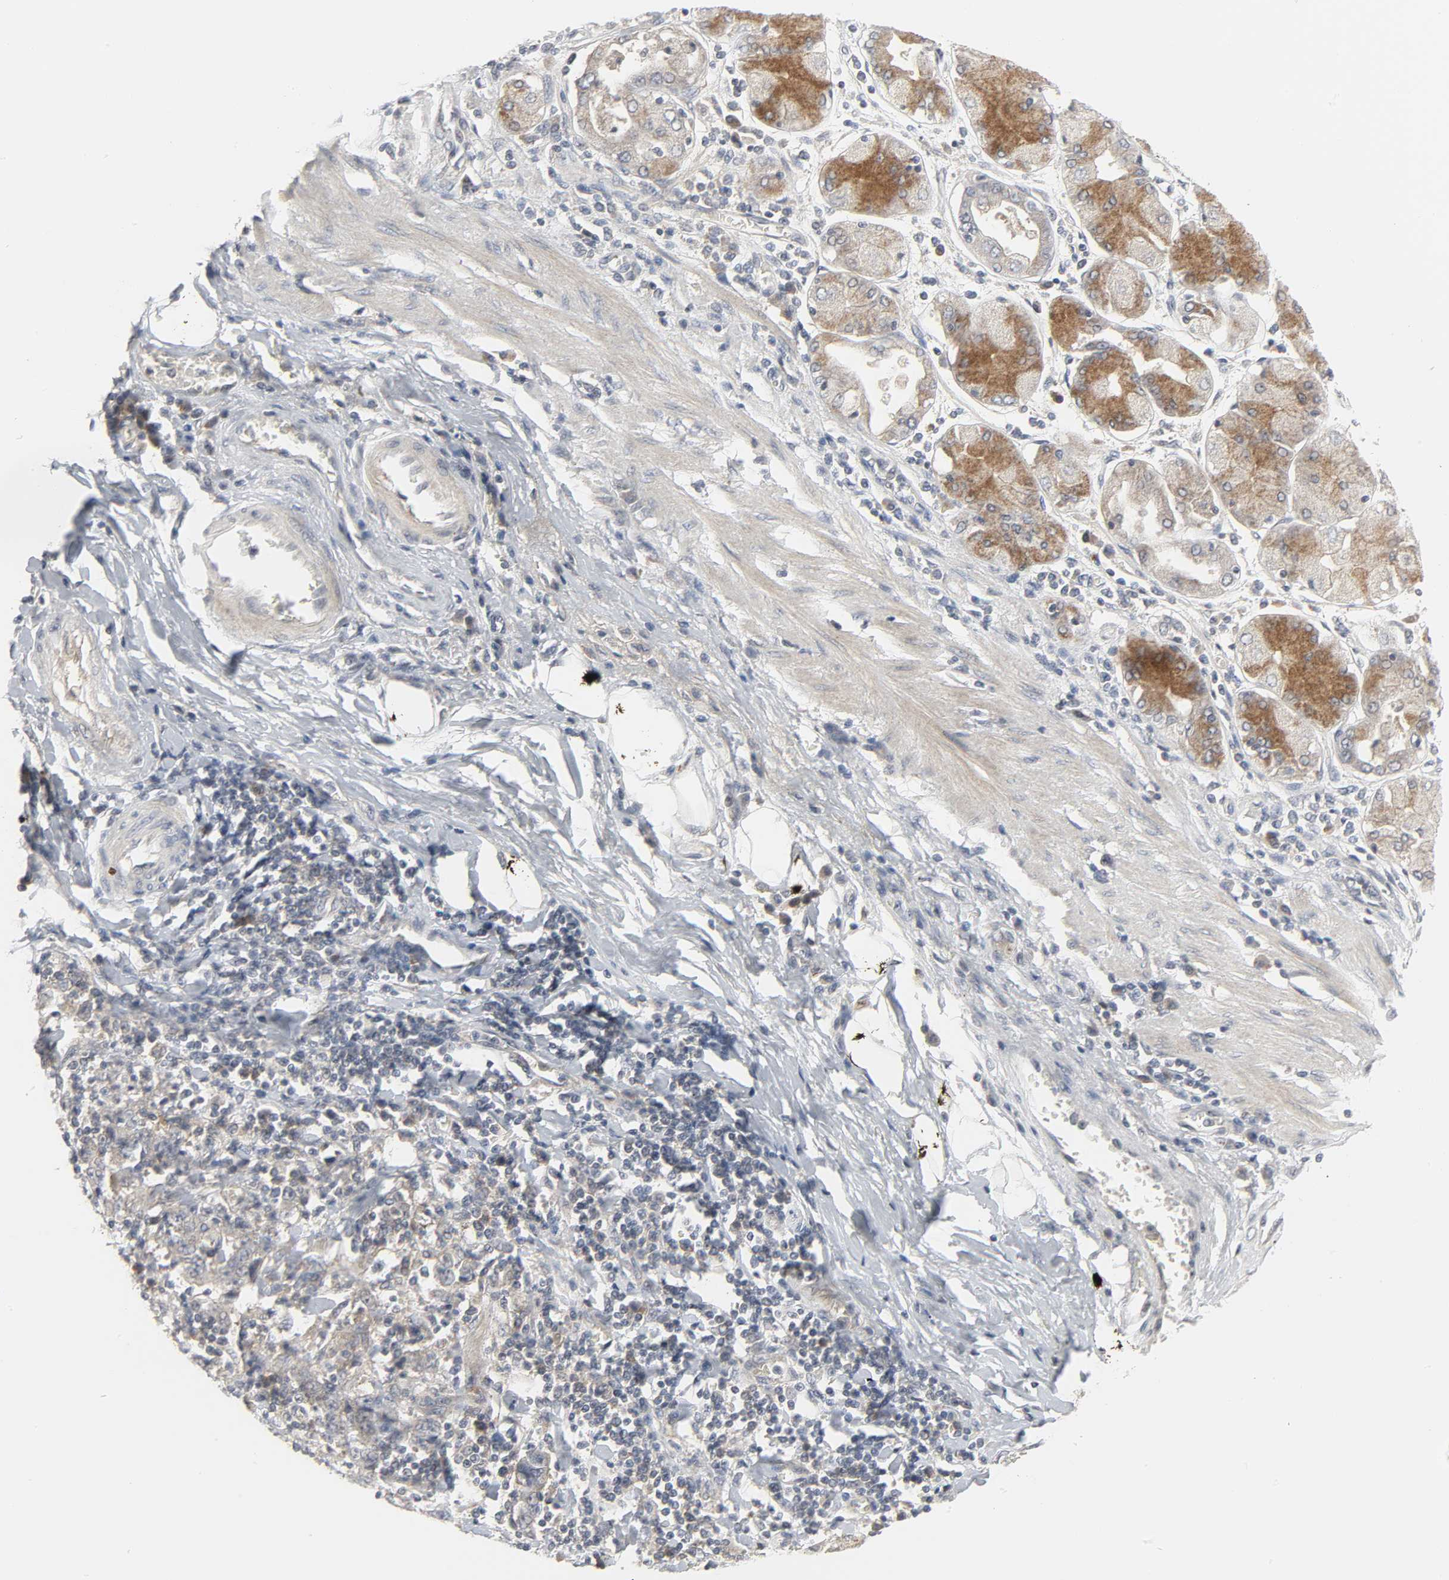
{"staining": {"intensity": "weak", "quantity": "25%-75%", "location": "cytoplasmic/membranous"}, "tissue": "stomach cancer", "cell_type": "Tumor cells", "image_type": "cancer", "snomed": [{"axis": "morphology", "description": "Normal tissue, NOS"}, {"axis": "morphology", "description": "Adenocarcinoma, NOS"}, {"axis": "topography", "description": "Stomach, upper"}, {"axis": "topography", "description": "Stomach"}], "caption": "Human adenocarcinoma (stomach) stained with a brown dye displays weak cytoplasmic/membranous positive expression in approximately 25%-75% of tumor cells.", "gene": "CLIP1", "patient": {"sex": "male", "age": 59}}